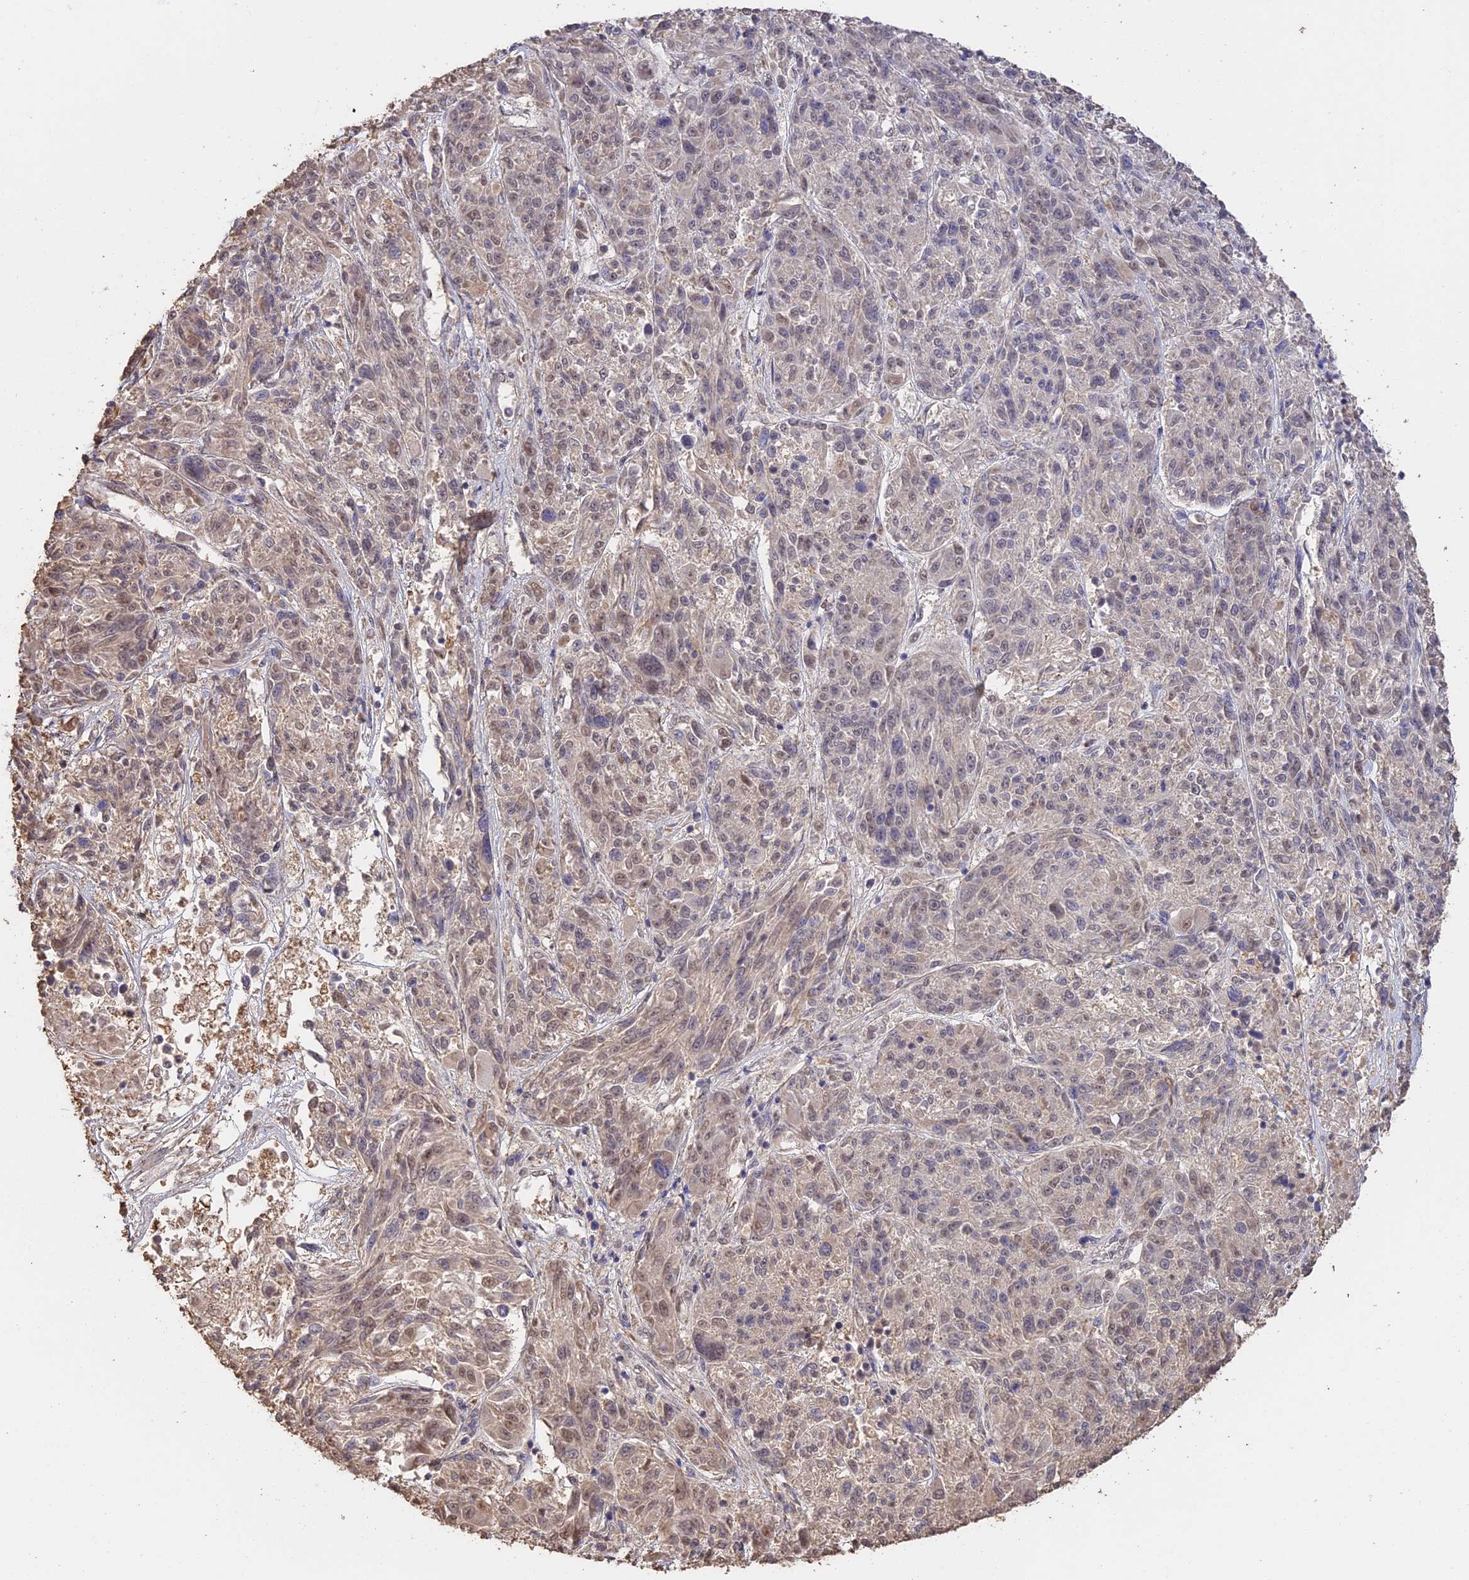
{"staining": {"intensity": "weak", "quantity": "25%-75%", "location": "nuclear"}, "tissue": "melanoma", "cell_type": "Tumor cells", "image_type": "cancer", "snomed": [{"axis": "morphology", "description": "Malignant melanoma, NOS"}, {"axis": "topography", "description": "Skin"}], "caption": "High-power microscopy captured an immunohistochemistry image of malignant melanoma, revealing weak nuclear positivity in approximately 25%-75% of tumor cells. (DAB IHC, brown staining for protein, blue staining for nuclei).", "gene": "PSMC6", "patient": {"sex": "male", "age": 53}}